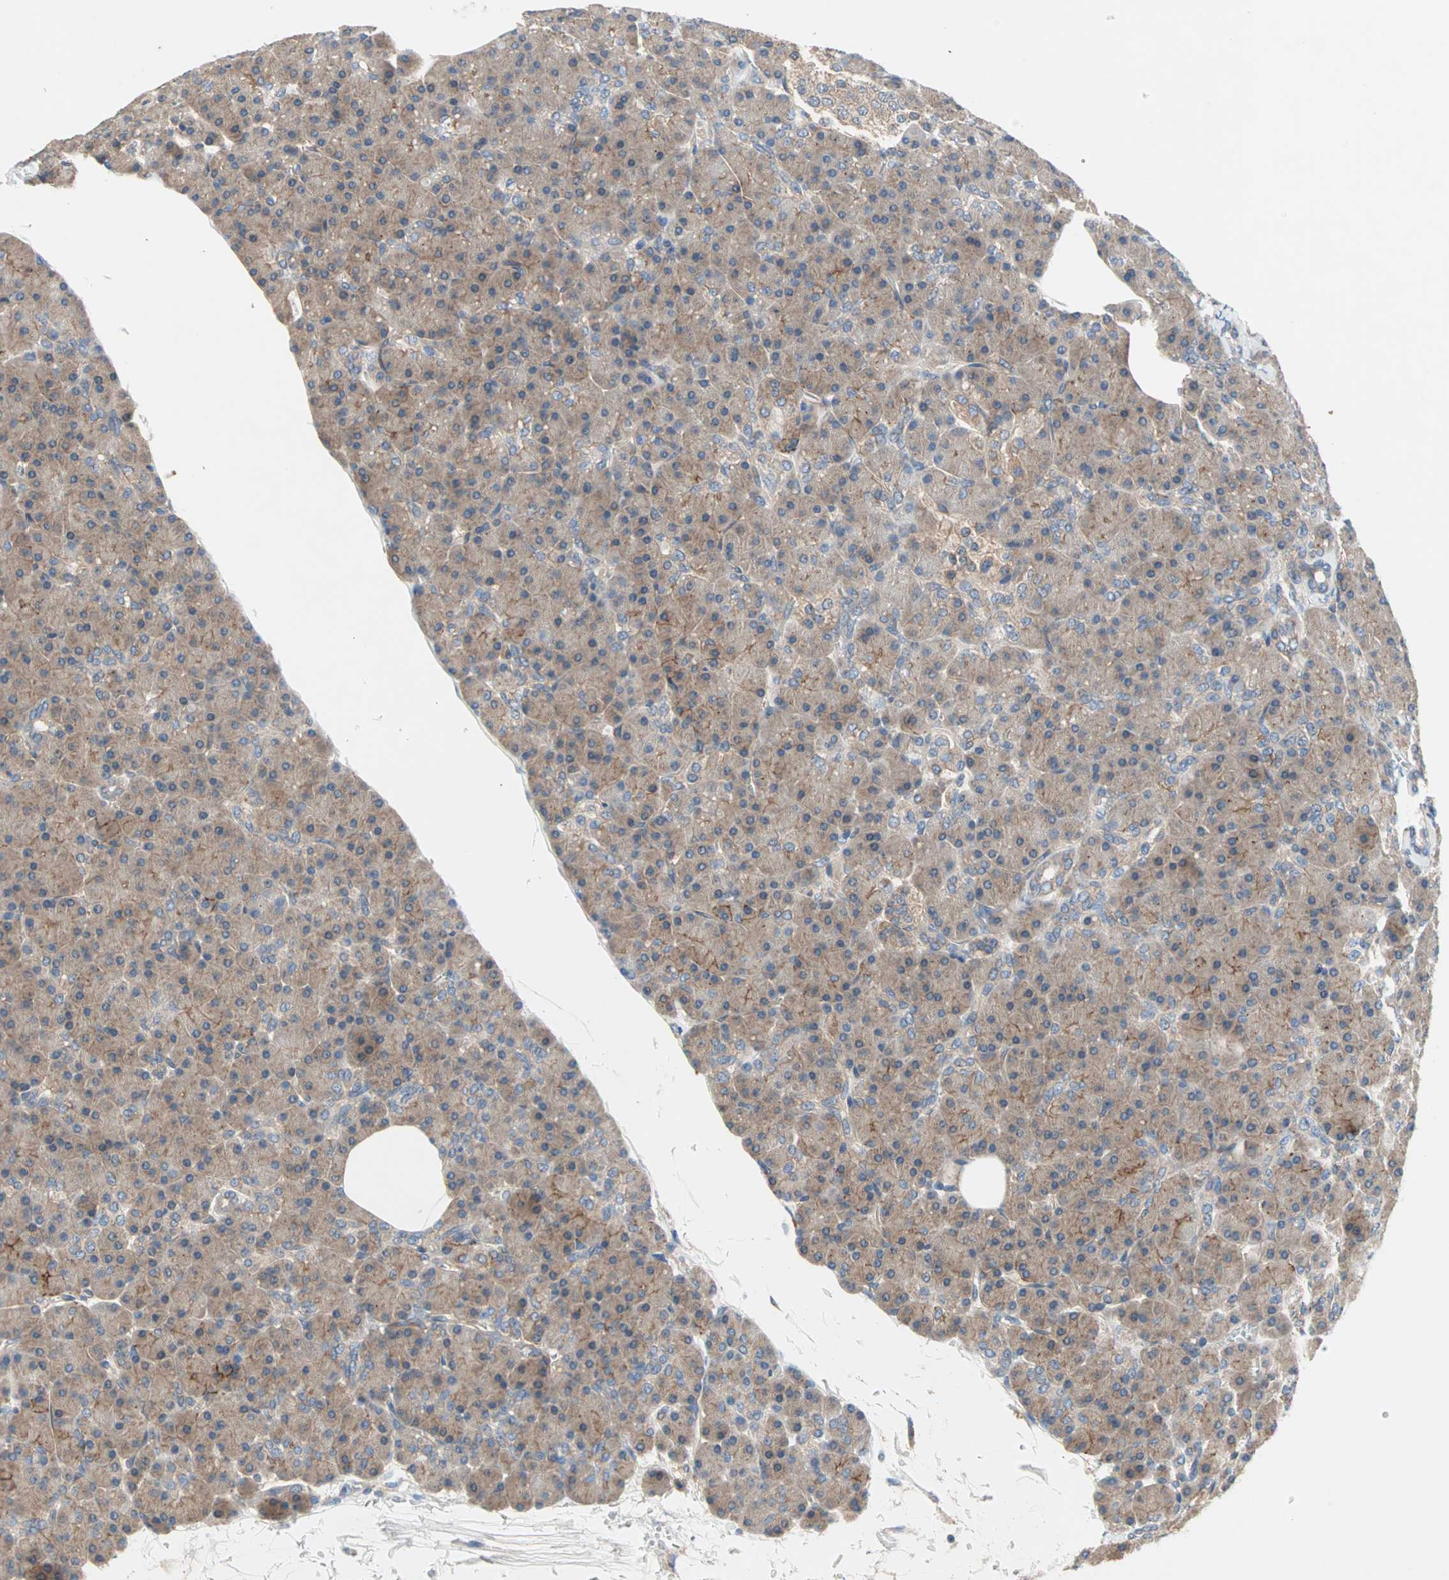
{"staining": {"intensity": "moderate", "quantity": ">75%", "location": "cytoplasmic/membranous"}, "tissue": "pancreas", "cell_type": "Exocrine glandular cells", "image_type": "normal", "snomed": [{"axis": "morphology", "description": "Normal tissue, NOS"}, {"axis": "topography", "description": "Pancreas"}], "caption": "The image demonstrates staining of normal pancreas, revealing moderate cytoplasmic/membranous protein expression (brown color) within exocrine glandular cells. (DAB = brown stain, brightfield microscopy at high magnification).", "gene": "PDE8A", "patient": {"sex": "female", "age": 43}}